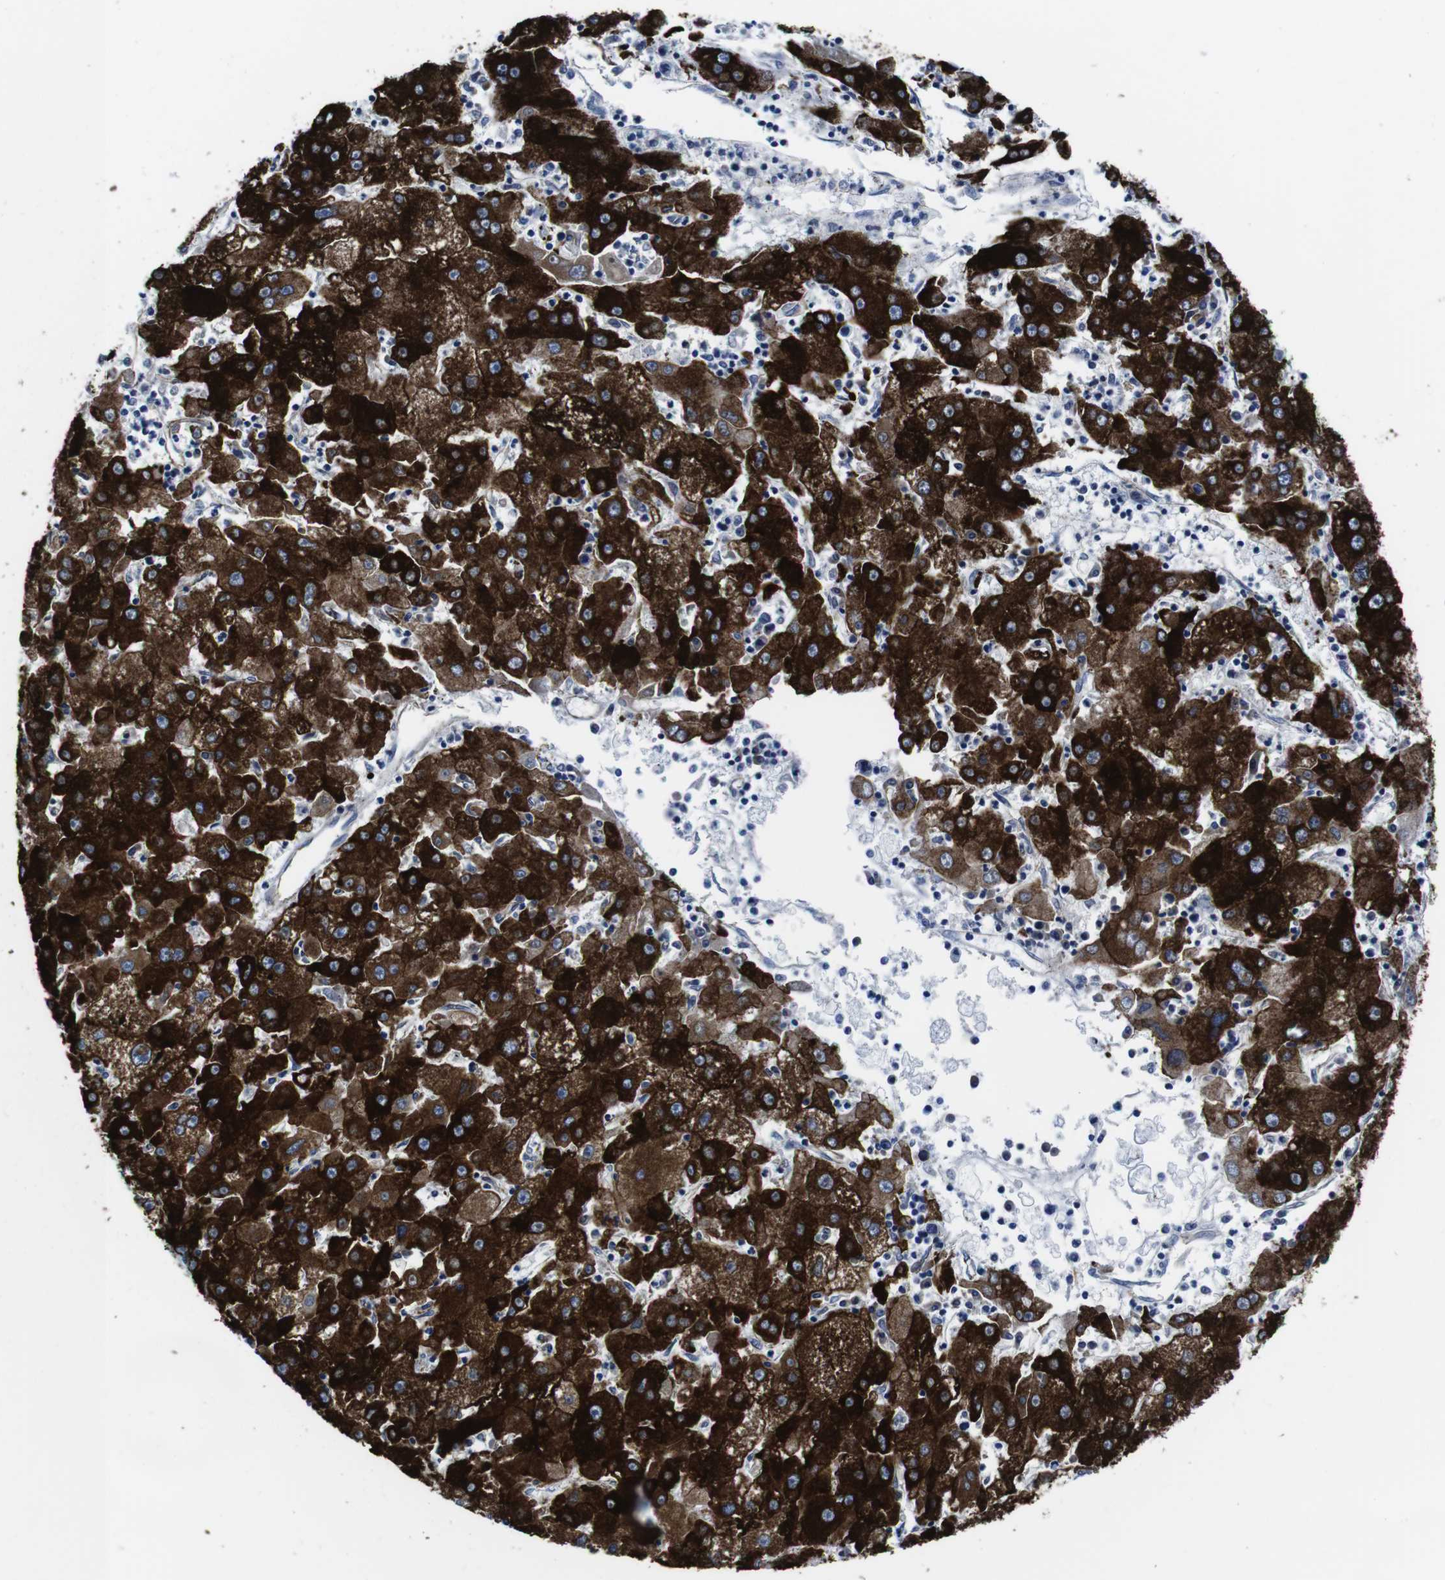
{"staining": {"intensity": "strong", "quantity": ">75%", "location": "cytoplasmic/membranous"}, "tissue": "liver cancer", "cell_type": "Tumor cells", "image_type": "cancer", "snomed": [{"axis": "morphology", "description": "Carcinoma, Hepatocellular, NOS"}, {"axis": "topography", "description": "Liver"}], "caption": "Immunohistochemical staining of liver cancer shows strong cytoplasmic/membranous protein expression in approximately >75% of tumor cells.", "gene": "NUMB", "patient": {"sex": "male", "age": 72}}